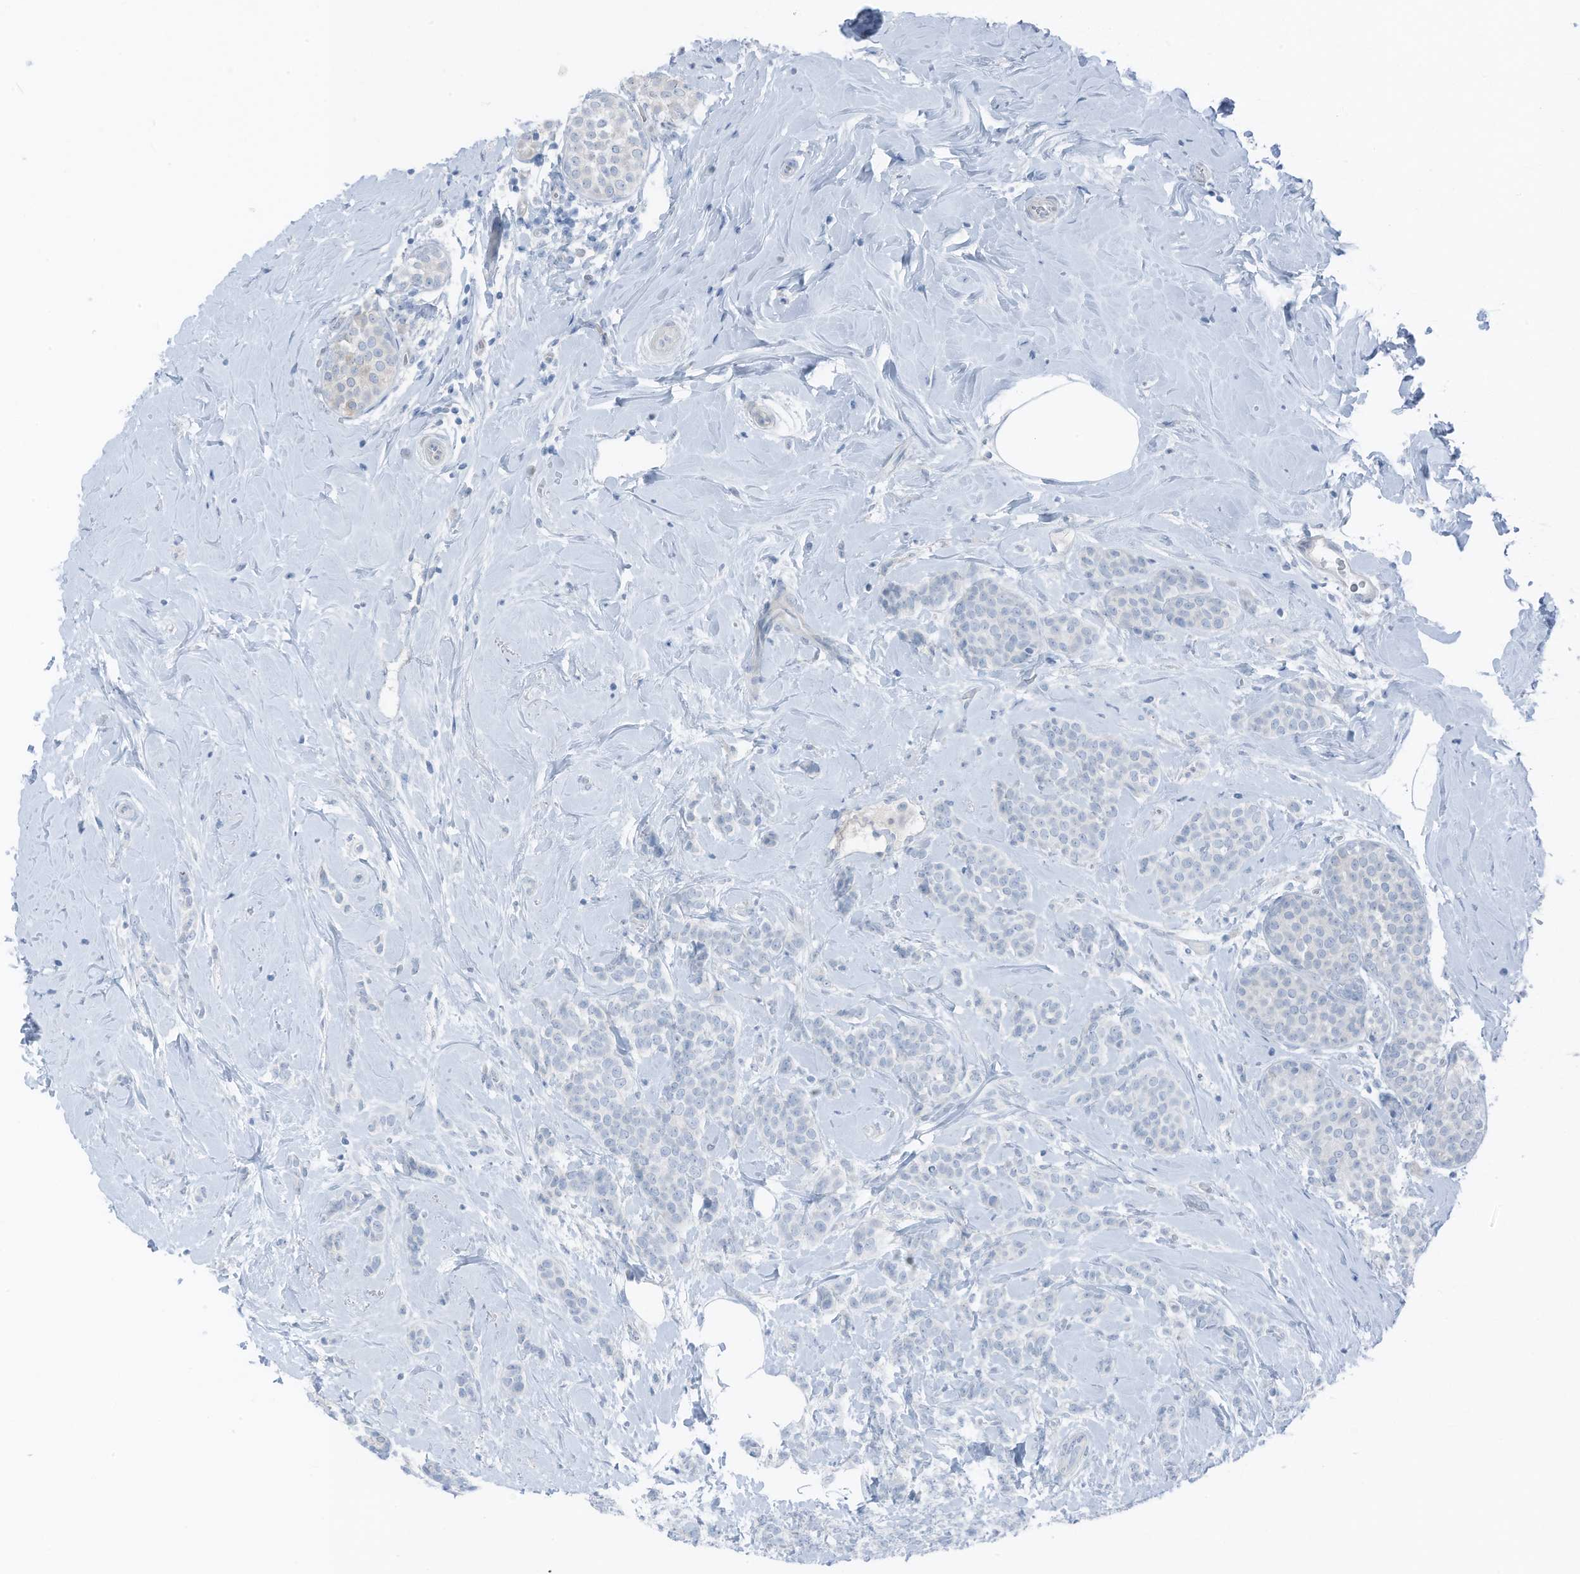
{"staining": {"intensity": "negative", "quantity": "none", "location": "none"}, "tissue": "breast cancer", "cell_type": "Tumor cells", "image_type": "cancer", "snomed": [{"axis": "morphology", "description": "Lobular carcinoma, in situ"}, {"axis": "morphology", "description": "Lobular carcinoma"}, {"axis": "topography", "description": "Breast"}], "caption": "IHC micrograph of breast cancer (lobular carcinoma) stained for a protein (brown), which reveals no positivity in tumor cells.", "gene": "ARHGEF33", "patient": {"sex": "female", "age": 41}}